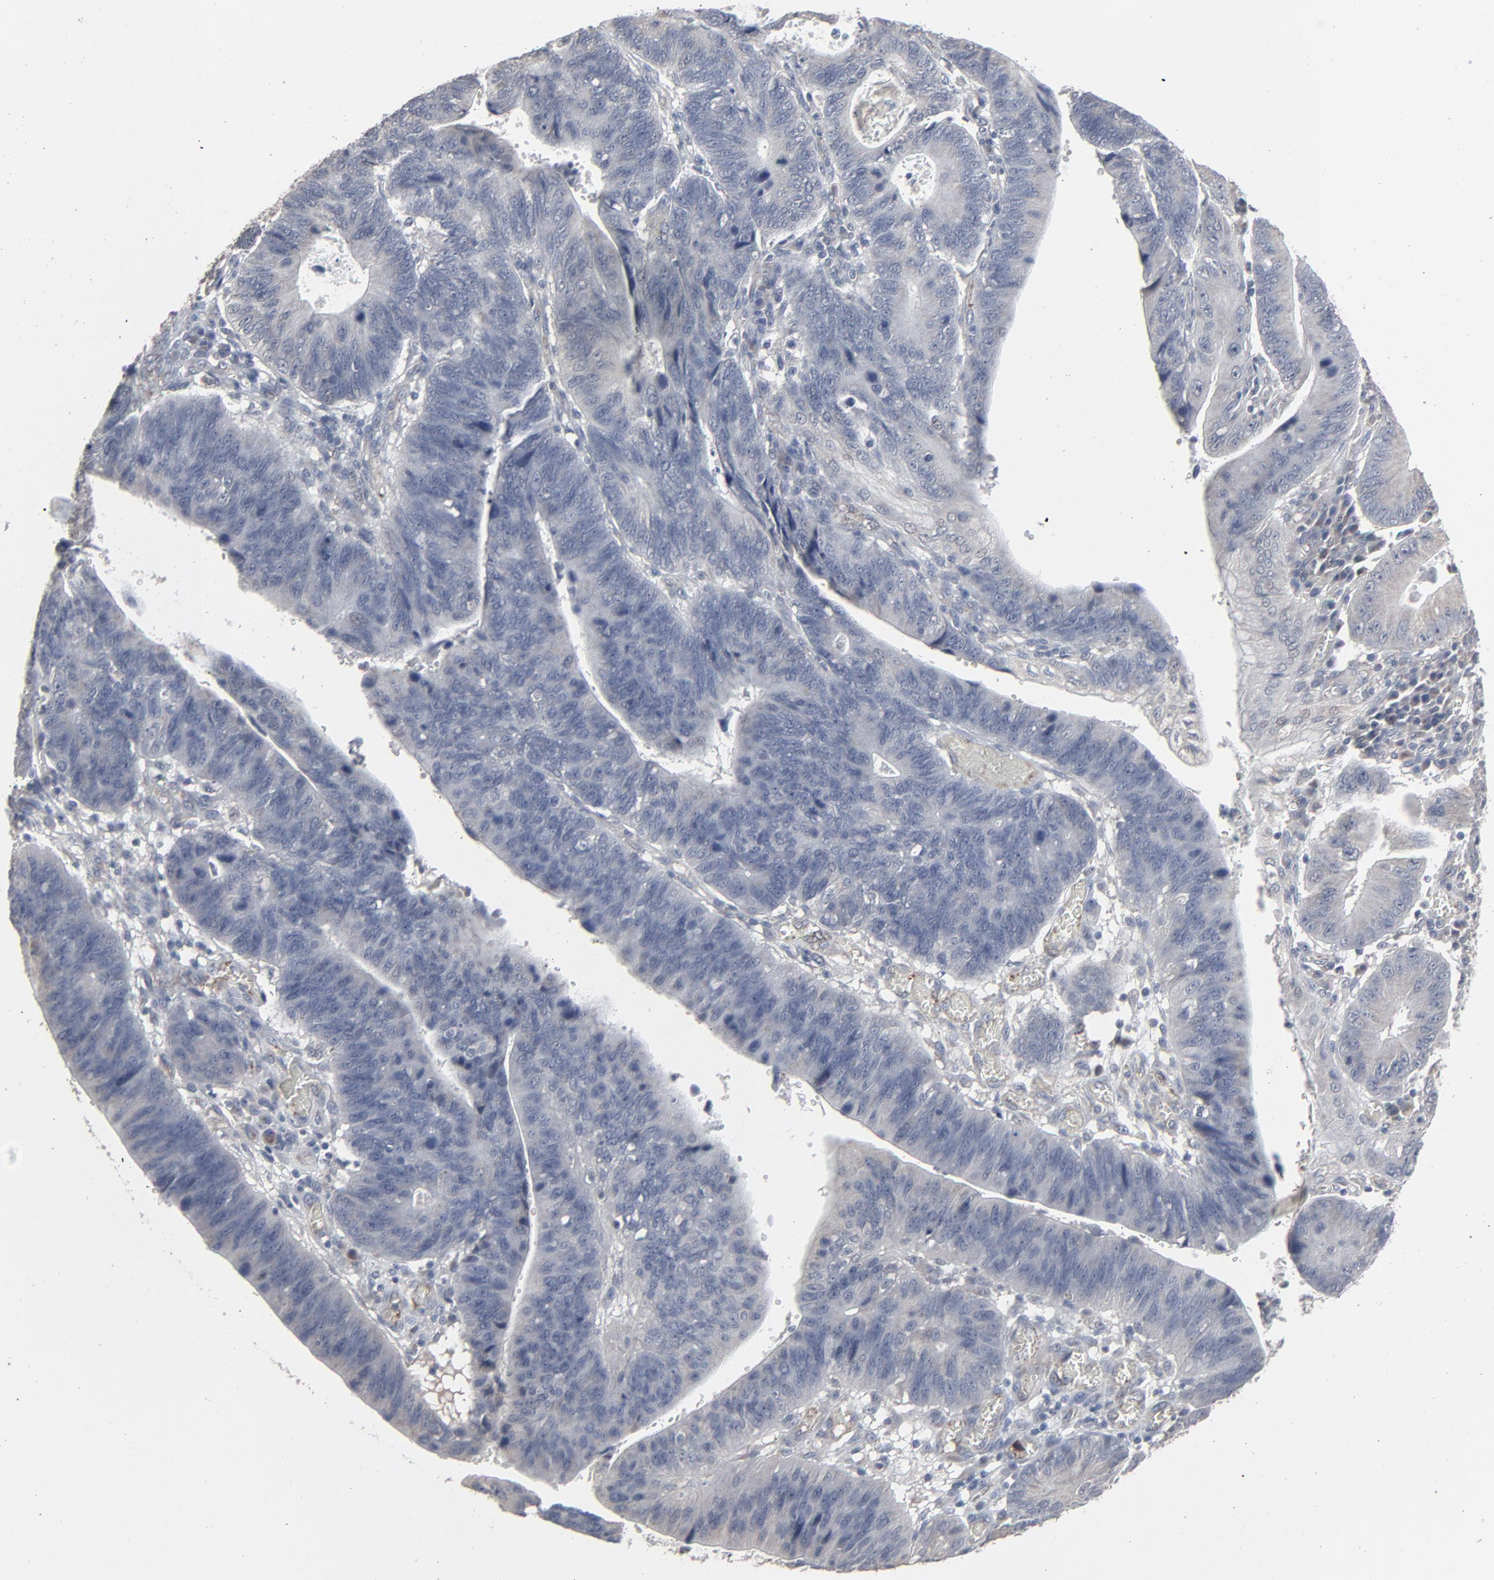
{"staining": {"intensity": "negative", "quantity": "none", "location": "none"}, "tissue": "stomach cancer", "cell_type": "Tumor cells", "image_type": "cancer", "snomed": [{"axis": "morphology", "description": "Adenocarcinoma, NOS"}, {"axis": "topography", "description": "Stomach"}], "caption": "IHC of stomach cancer exhibits no expression in tumor cells.", "gene": "JAM3", "patient": {"sex": "male", "age": 59}}